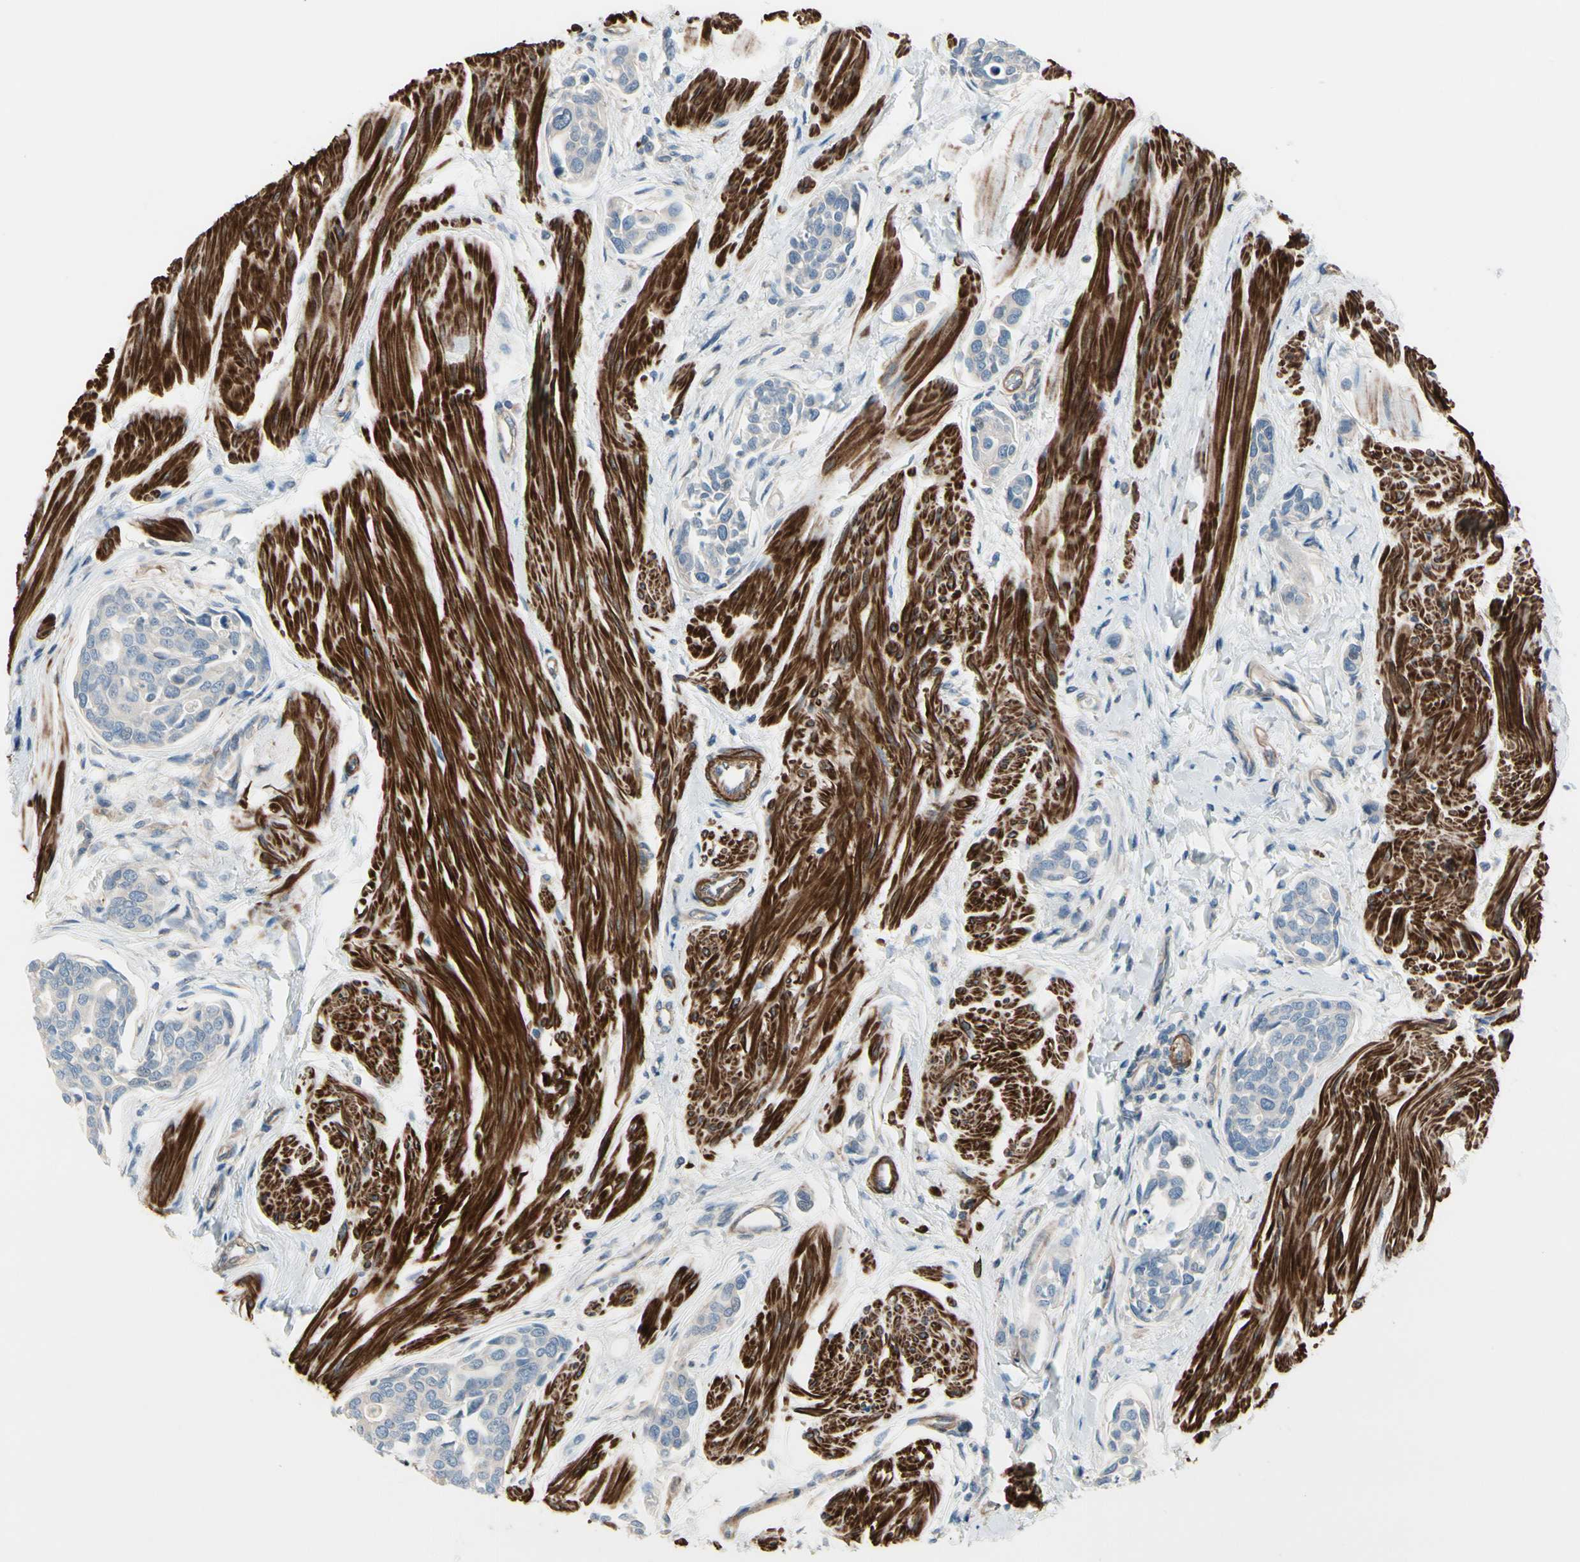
{"staining": {"intensity": "negative", "quantity": "none", "location": "none"}, "tissue": "urothelial cancer", "cell_type": "Tumor cells", "image_type": "cancer", "snomed": [{"axis": "morphology", "description": "Urothelial carcinoma, High grade"}, {"axis": "topography", "description": "Urinary bladder"}], "caption": "A photomicrograph of human urothelial cancer is negative for staining in tumor cells.", "gene": "TPM1", "patient": {"sex": "male", "age": 78}}